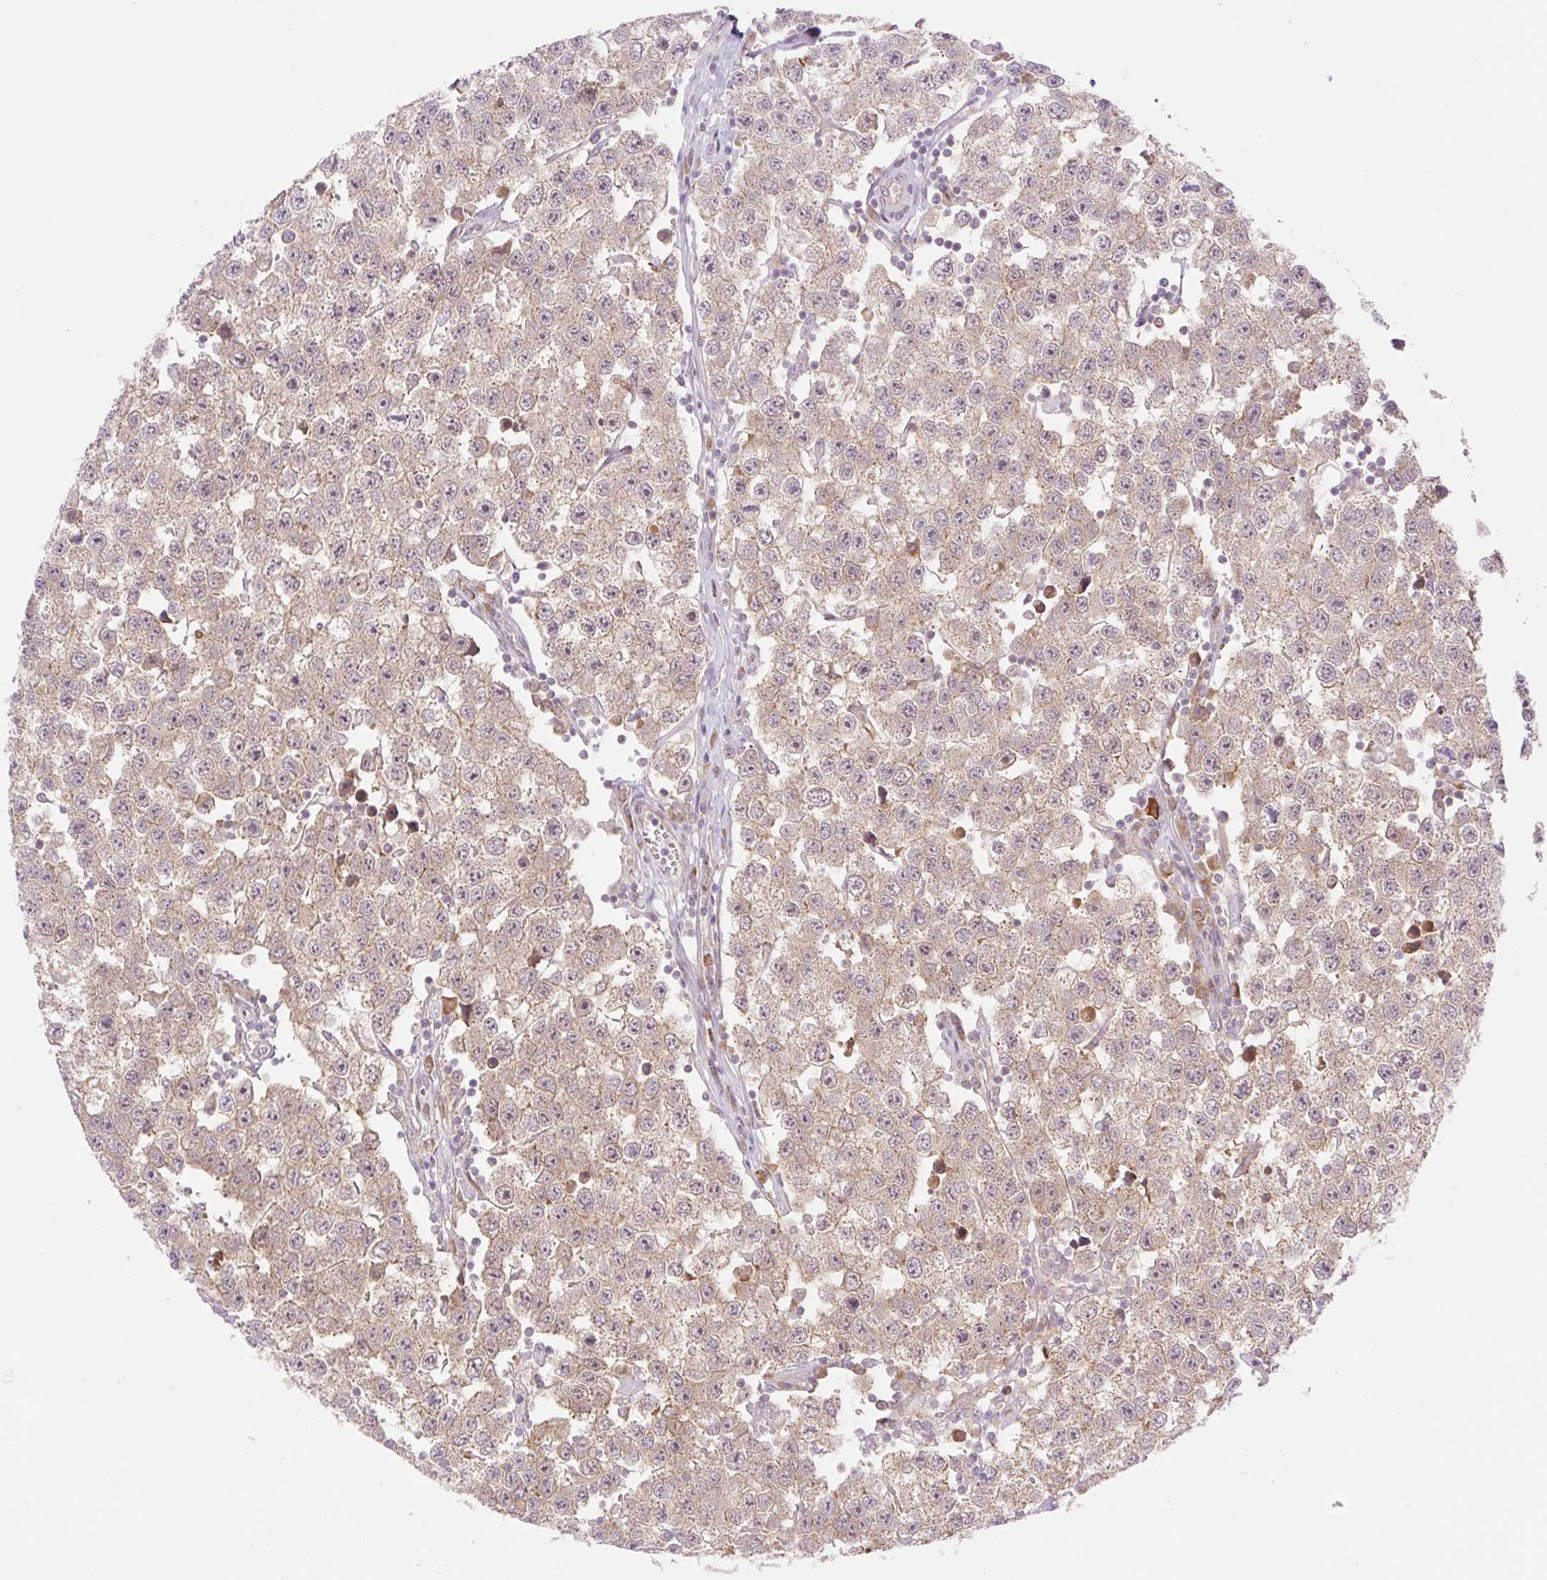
{"staining": {"intensity": "weak", "quantity": ">75%", "location": "cytoplasmic/membranous,nuclear"}, "tissue": "testis cancer", "cell_type": "Tumor cells", "image_type": "cancer", "snomed": [{"axis": "morphology", "description": "Seminoma, NOS"}, {"axis": "topography", "description": "Testis"}], "caption": "Human seminoma (testis) stained with a brown dye reveals weak cytoplasmic/membranous and nuclear positive expression in about >75% of tumor cells.", "gene": "VPS25", "patient": {"sex": "male", "age": 34}}